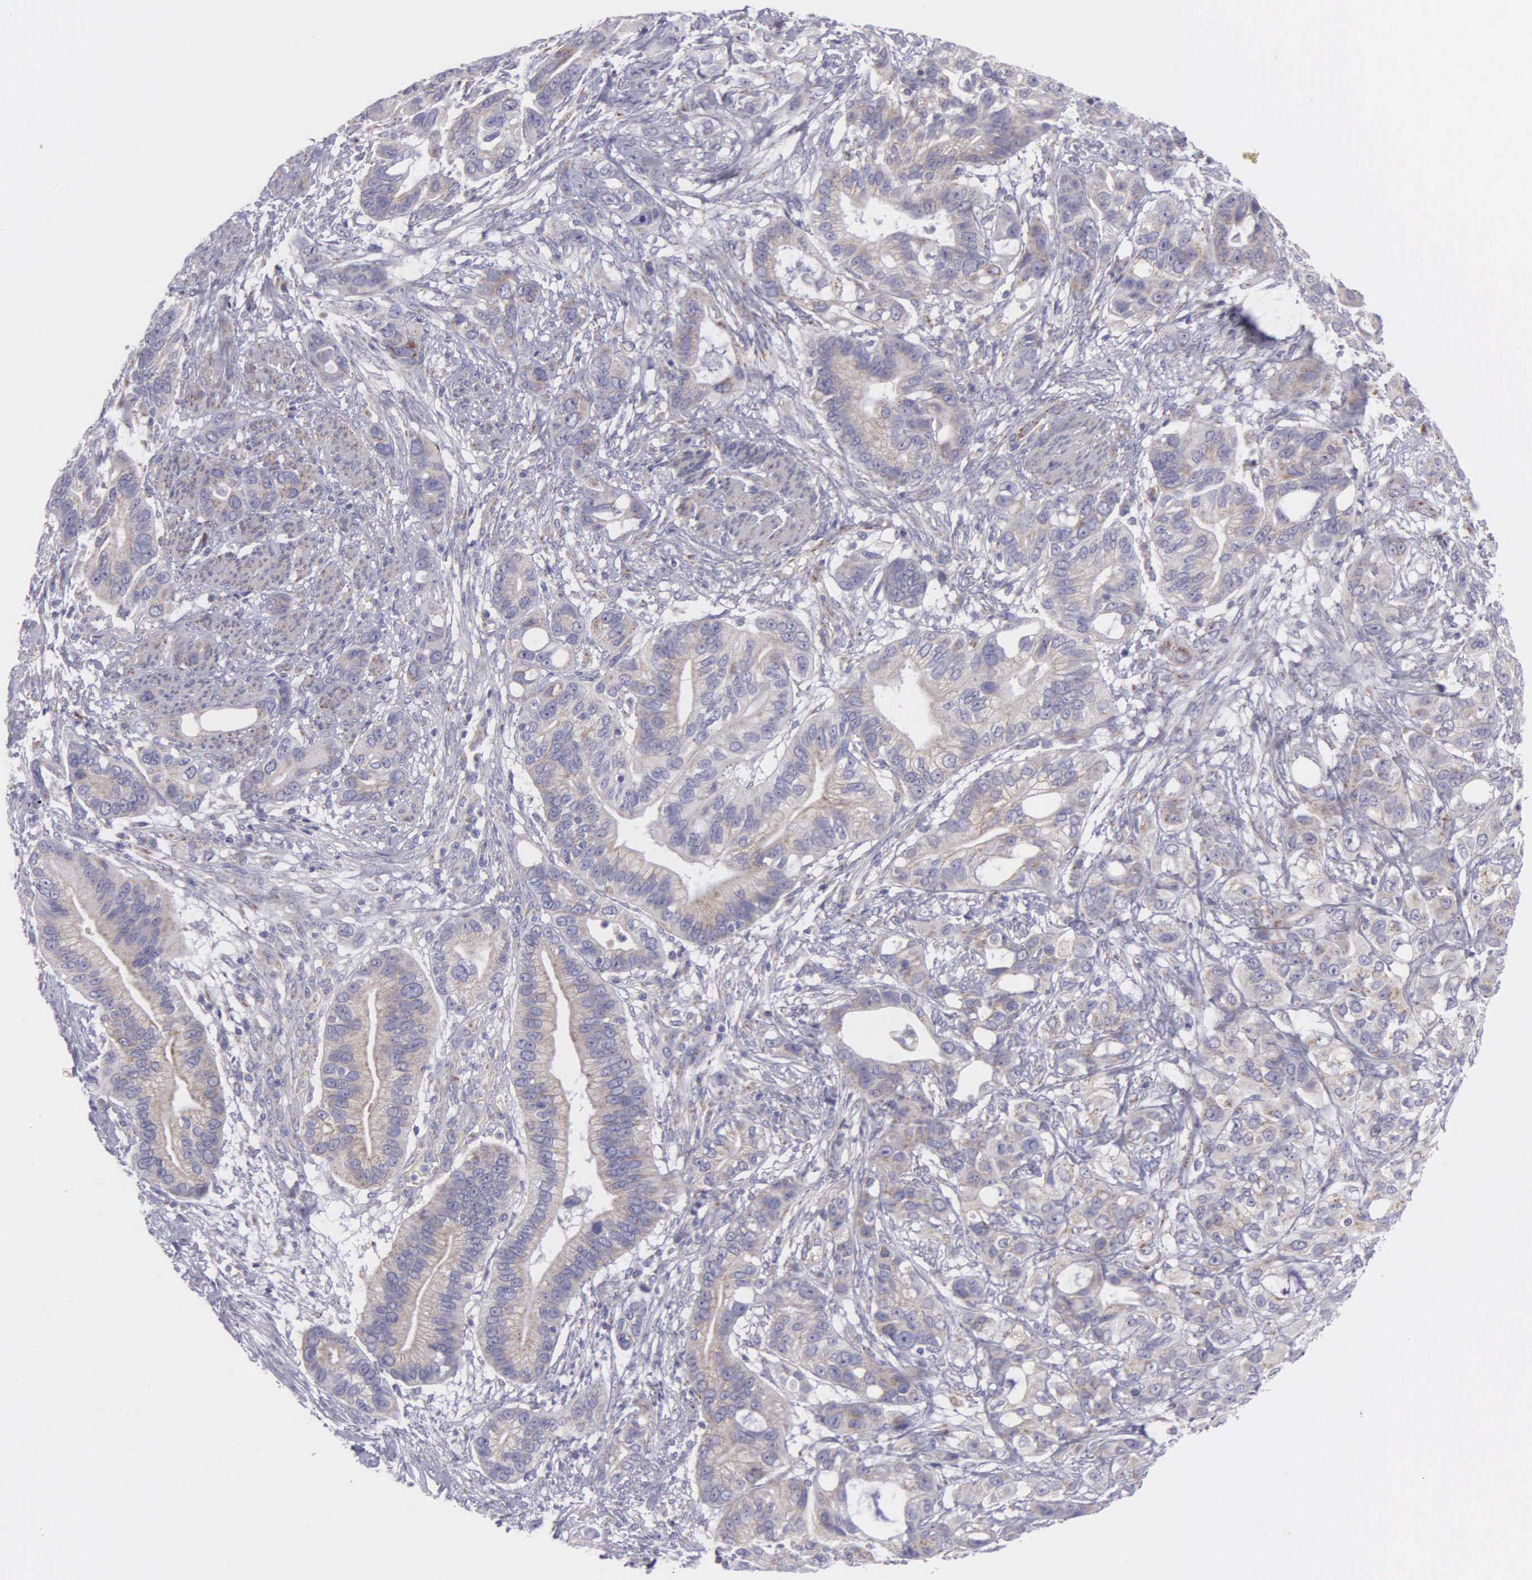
{"staining": {"intensity": "weak", "quantity": "25%-75%", "location": "cytoplasmic/membranous"}, "tissue": "stomach cancer", "cell_type": "Tumor cells", "image_type": "cancer", "snomed": [{"axis": "morphology", "description": "Adenocarcinoma, NOS"}, {"axis": "topography", "description": "Stomach, upper"}], "caption": "IHC (DAB (3,3'-diaminobenzidine)) staining of stomach cancer demonstrates weak cytoplasmic/membranous protein staining in approximately 25%-75% of tumor cells.", "gene": "SYNJ2BP", "patient": {"sex": "male", "age": 47}}